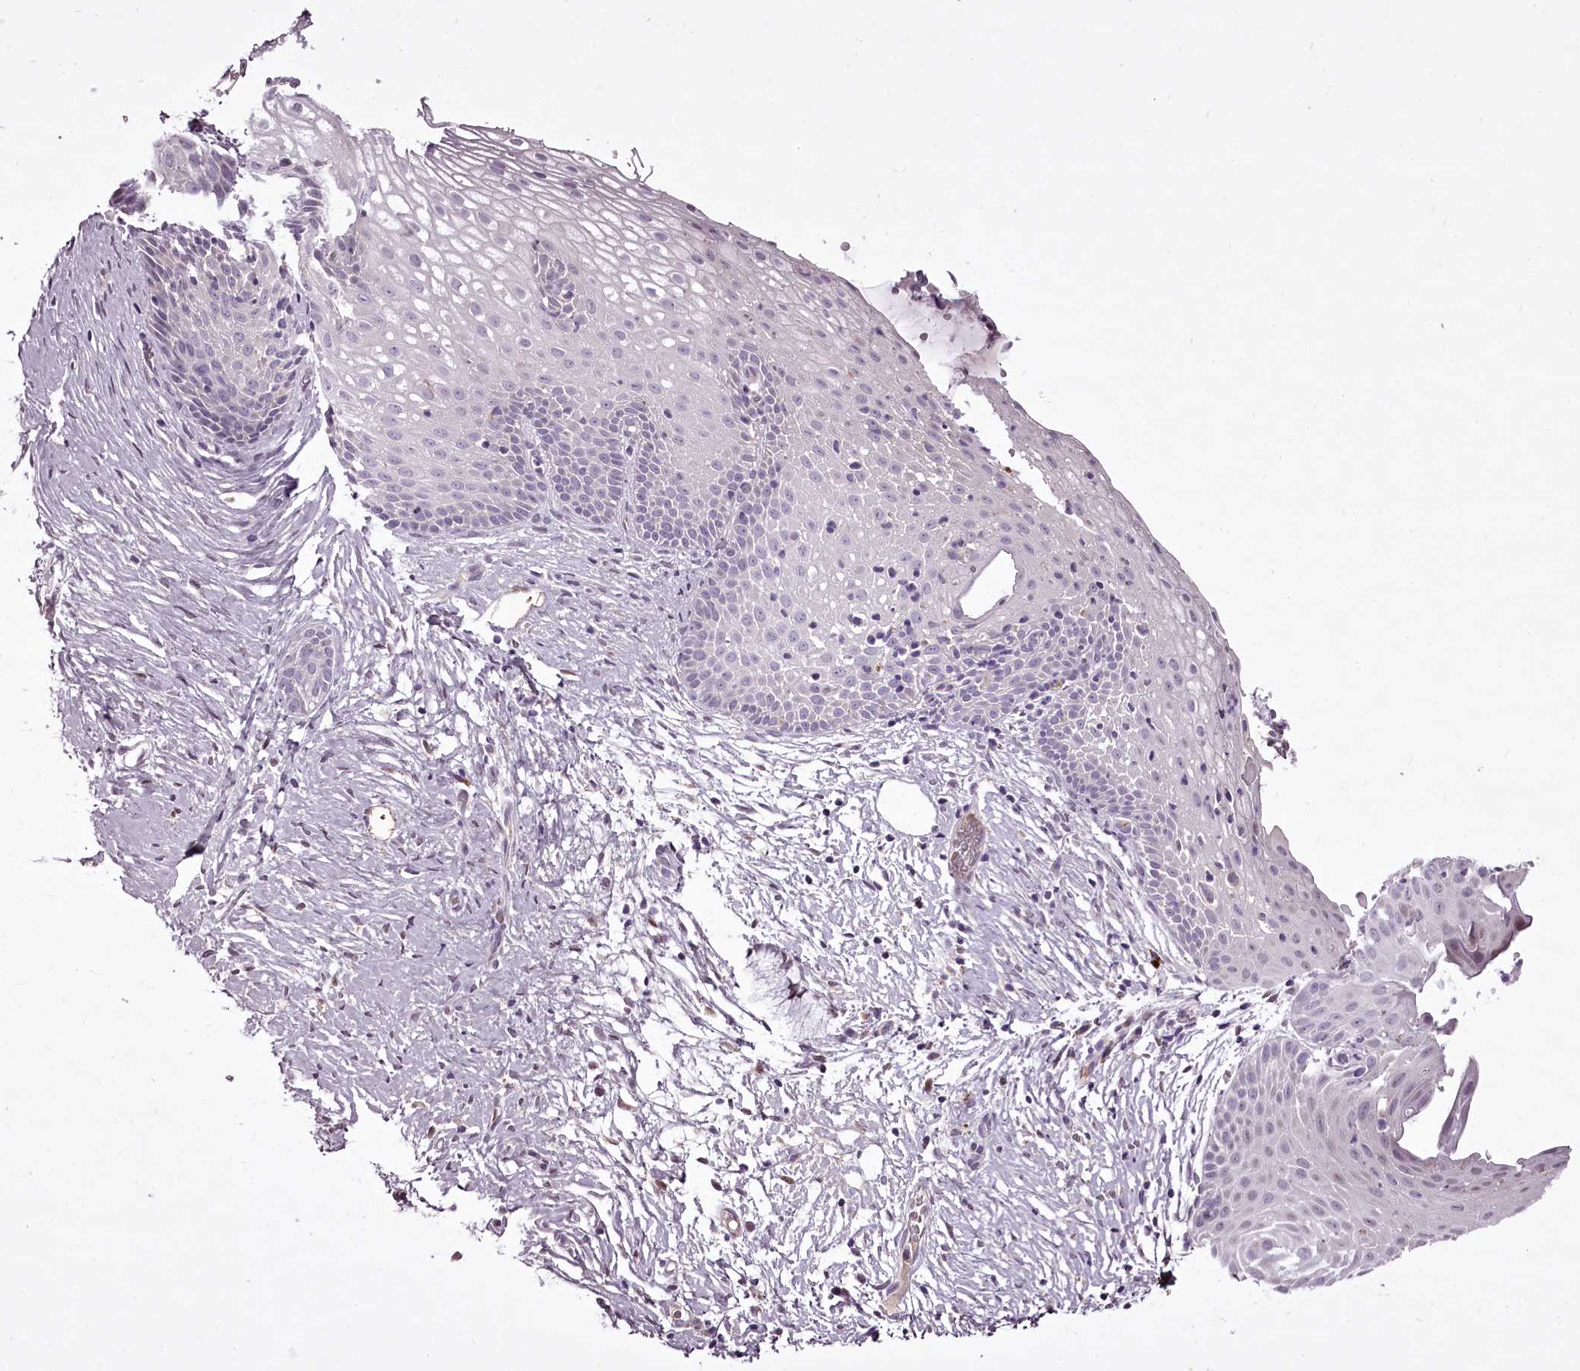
{"staining": {"intensity": "moderate", "quantity": "<25%", "location": "nuclear"}, "tissue": "cervix", "cell_type": "Glandular cells", "image_type": "normal", "snomed": [{"axis": "morphology", "description": "Normal tissue, NOS"}, {"axis": "topography", "description": "Cervix"}], "caption": "DAB (3,3'-diaminobenzidine) immunohistochemical staining of normal cervix displays moderate nuclear protein positivity in about <25% of glandular cells. Ihc stains the protein of interest in brown and the nuclei are stained blue.", "gene": "C1orf56", "patient": {"sex": "female", "age": 33}}